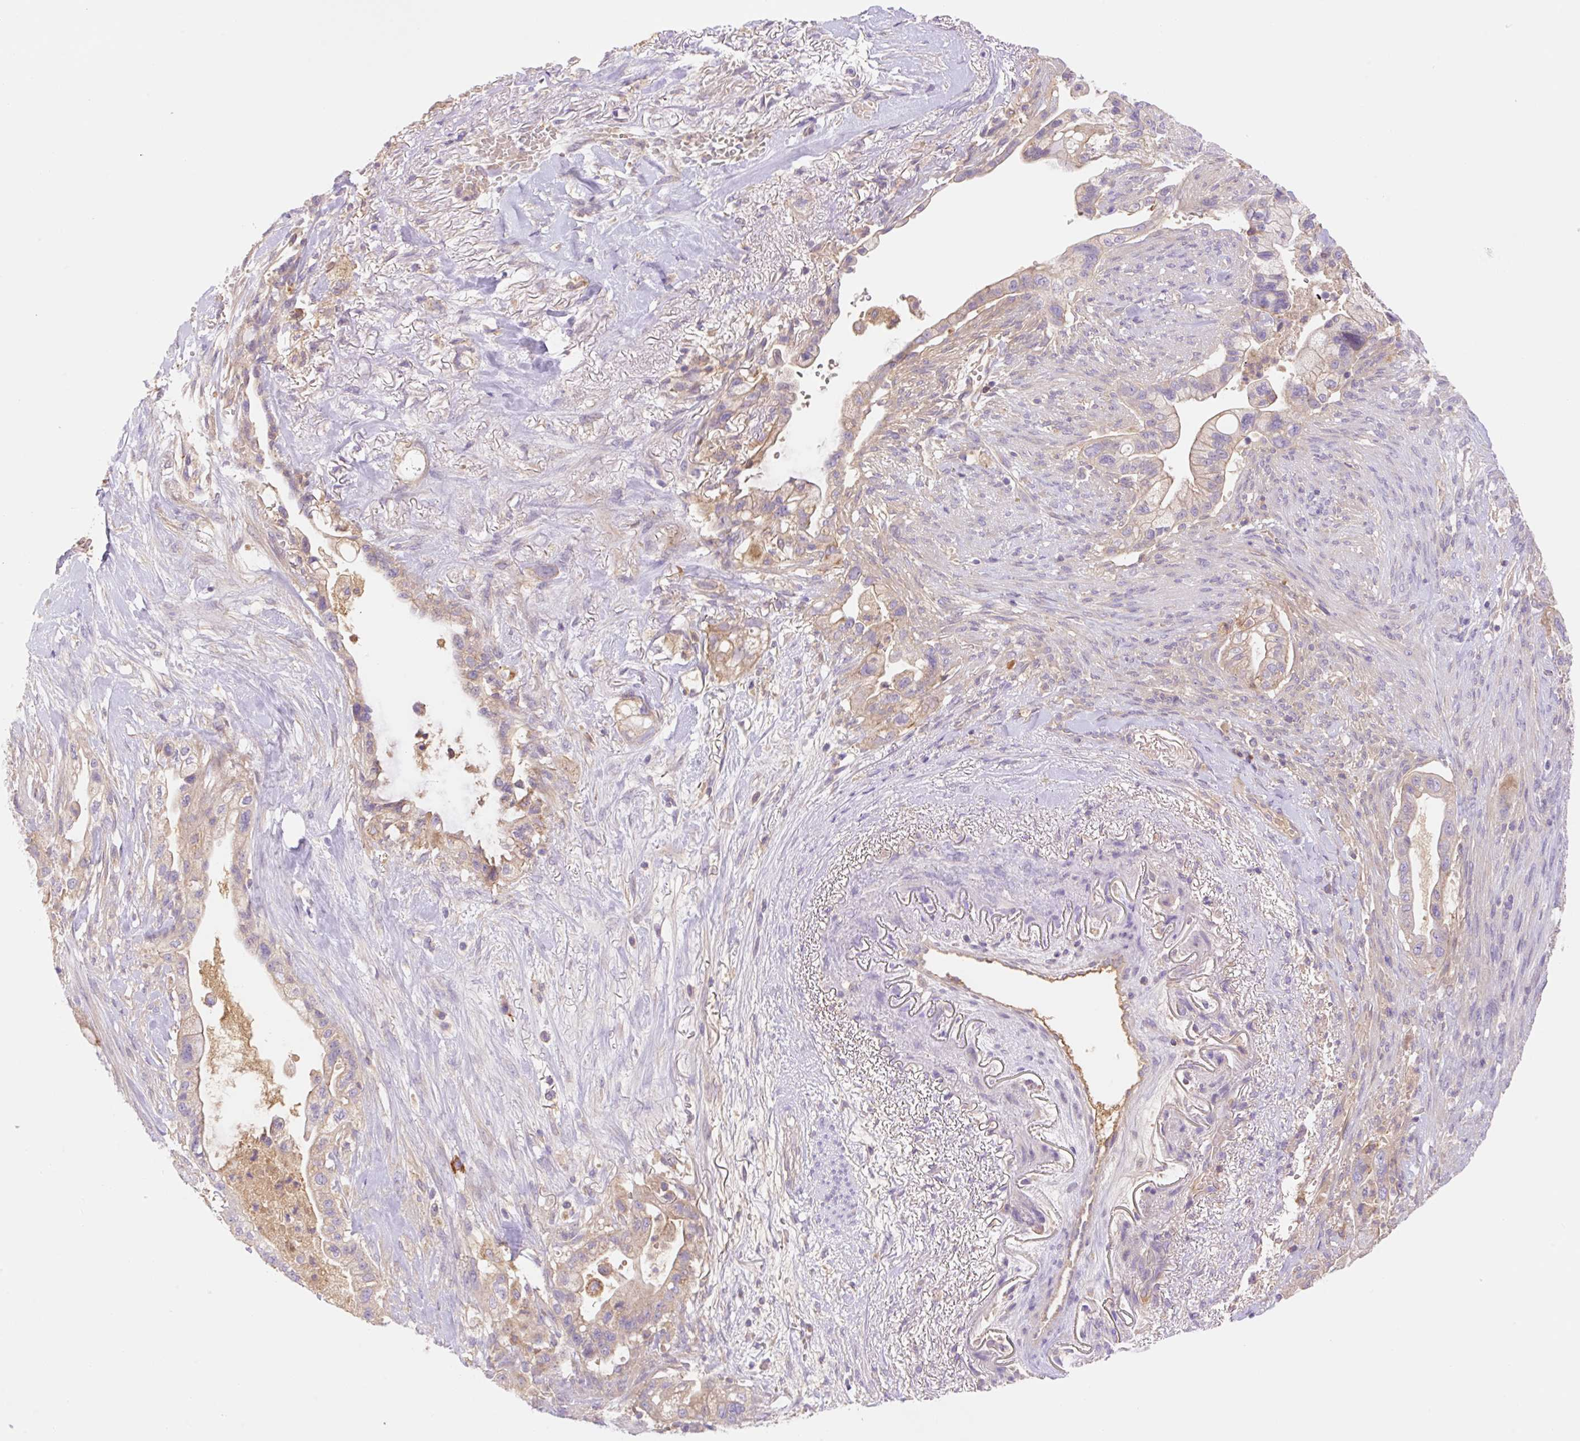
{"staining": {"intensity": "weak", "quantity": "25%-75%", "location": "cytoplasmic/membranous"}, "tissue": "pancreatic cancer", "cell_type": "Tumor cells", "image_type": "cancer", "snomed": [{"axis": "morphology", "description": "Adenocarcinoma, NOS"}, {"axis": "topography", "description": "Pancreas"}], "caption": "This is an image of immunohistochemistry staining of pancreatic cancer, which shows weak staining in the cytoplasmic/membranous of tumor cells.", "gene": "DENND5A", "patient": {"sex": "male", "age": 44}}